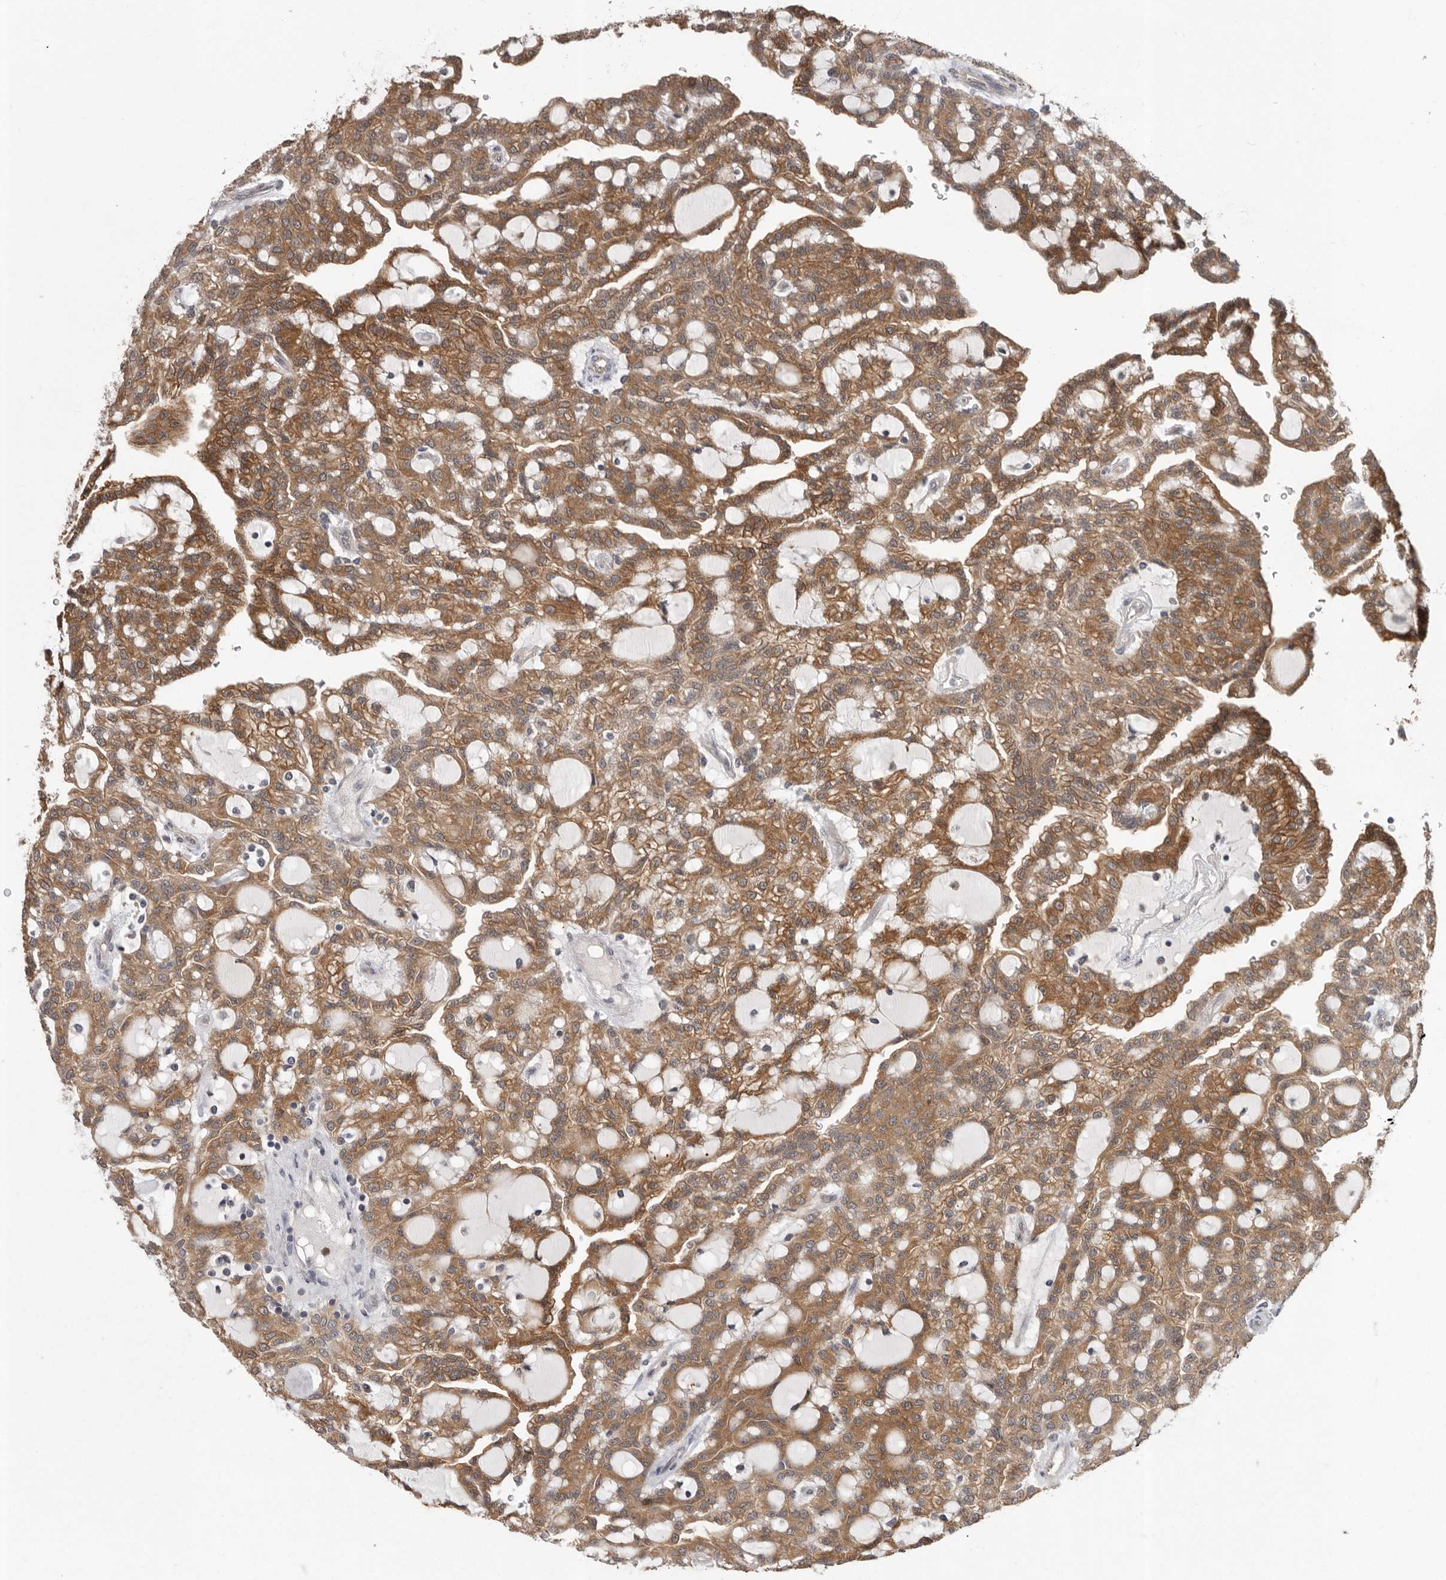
{"staining": {"intensity": "moderate", "quantity": ">75%", "location": "cytoplasmic/membranous"}, "tissue": "renal cancer", "cell_type": "Tumor cells", "image_type": "cancer", "snomed": [{"axis": "morphology", "description": "Adenocarcinoma, NOS"}, {"axis": "topography", "description": "Kidney"}], "caption": "Immunohistochemistry (IHC) image of renal adenocarcinoma stained for a protein (brown), which shows medium levels of moderate cytoplasmic/membranous positivity in about >75% of tumor cells.", "gene": "RALGPS2", "patient": {"sex": "male", "age": 63}}